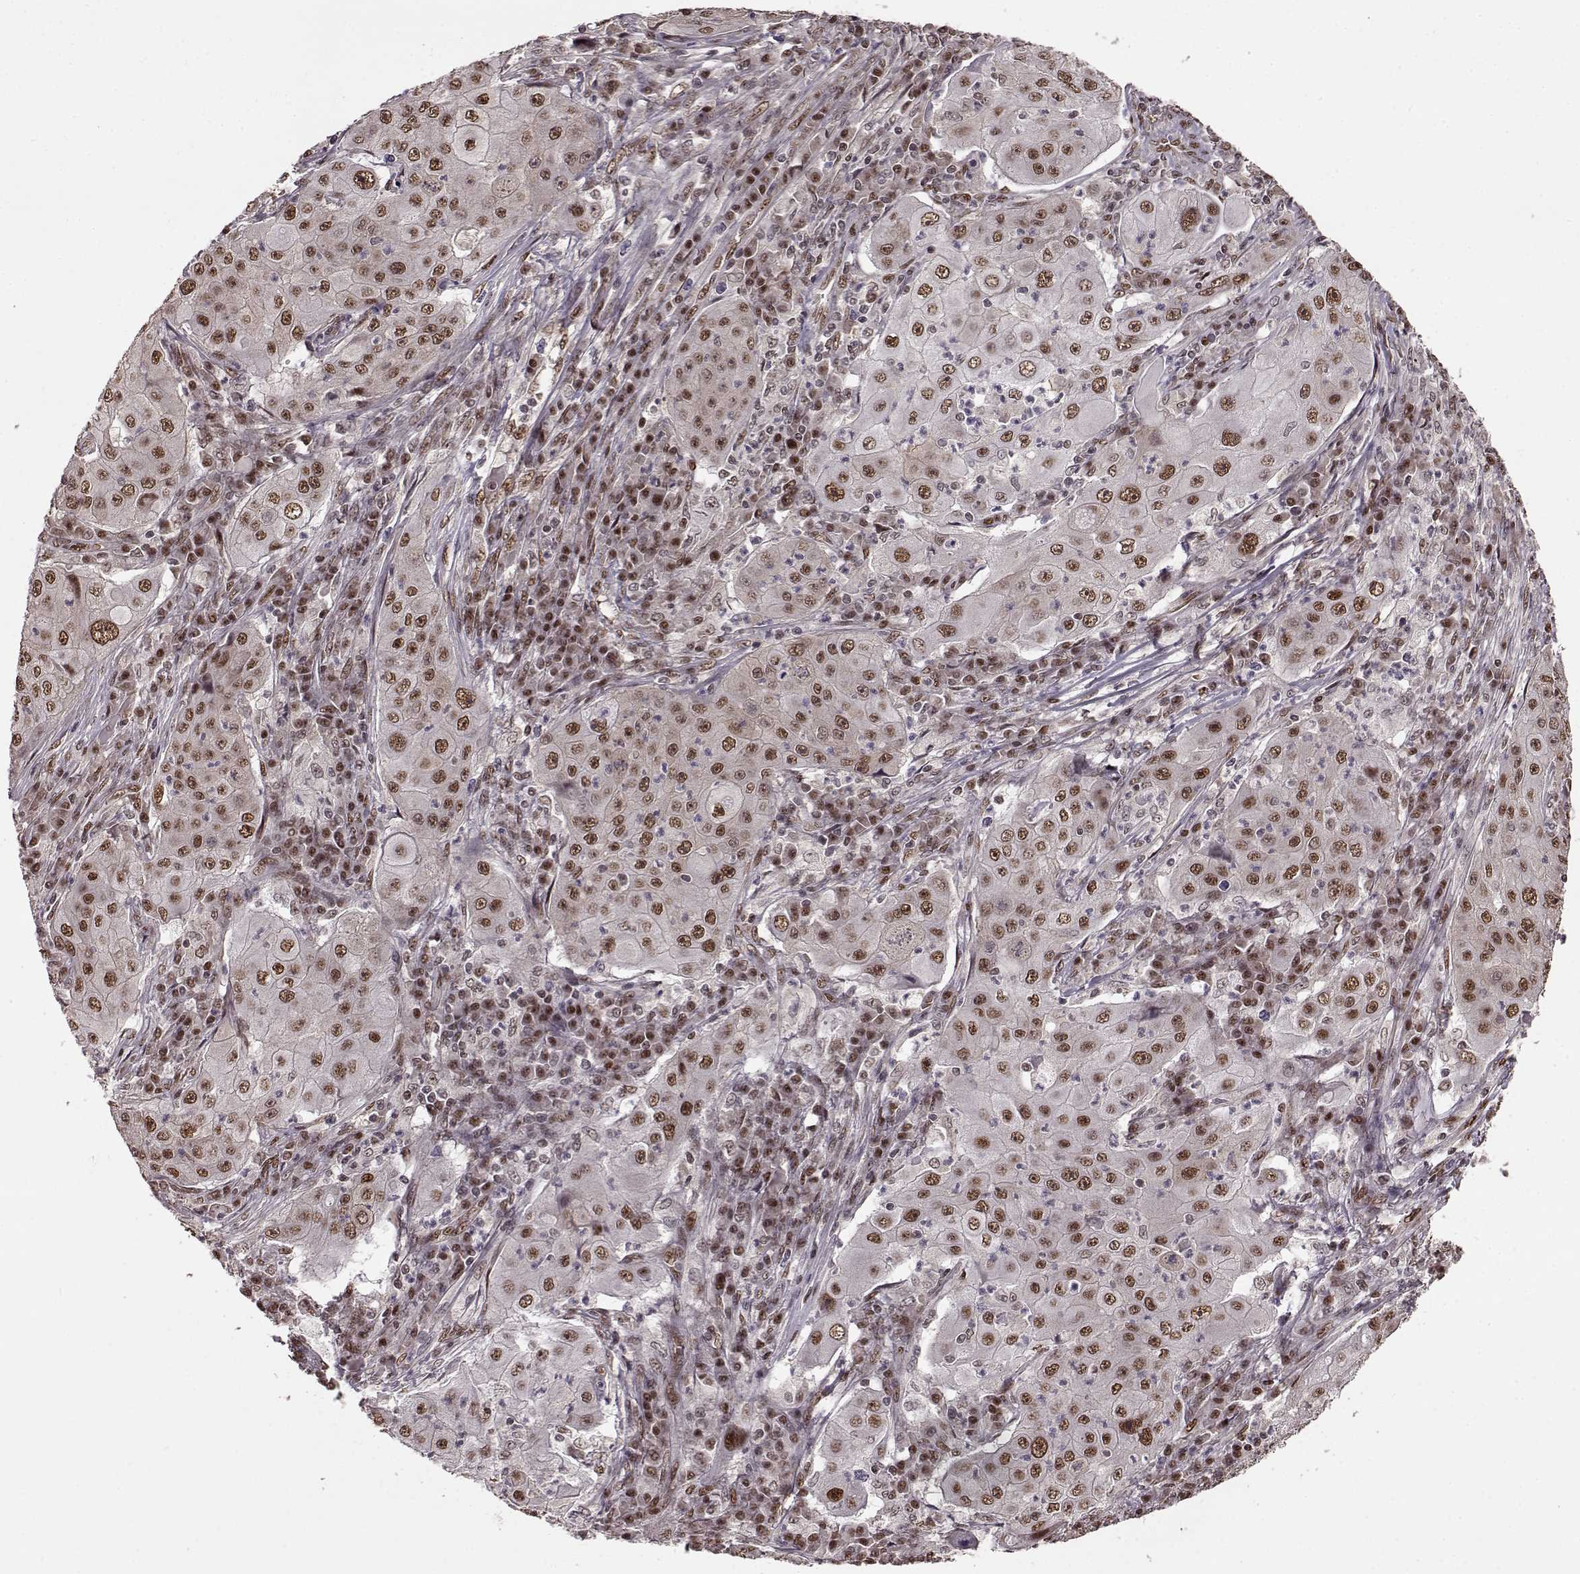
{"staining": {"intensity": "moderate", "quantity": ">75%", "location": "nuclear"}, "tissue": "lung cancer", "cell_type": "Tumor cells", "image_type": "cancer", "snomed": [{"axis": "morphology", "description": "Squamous cell carcinoma, NOS"}, {"axis": "topography", "description": "Lung"}], "caption": "Human lung cancer stained with a protein marker reveals moderate staining in tumor cells.", "gene": "FTO", "patient": {"sex": "female", "age": 59}}